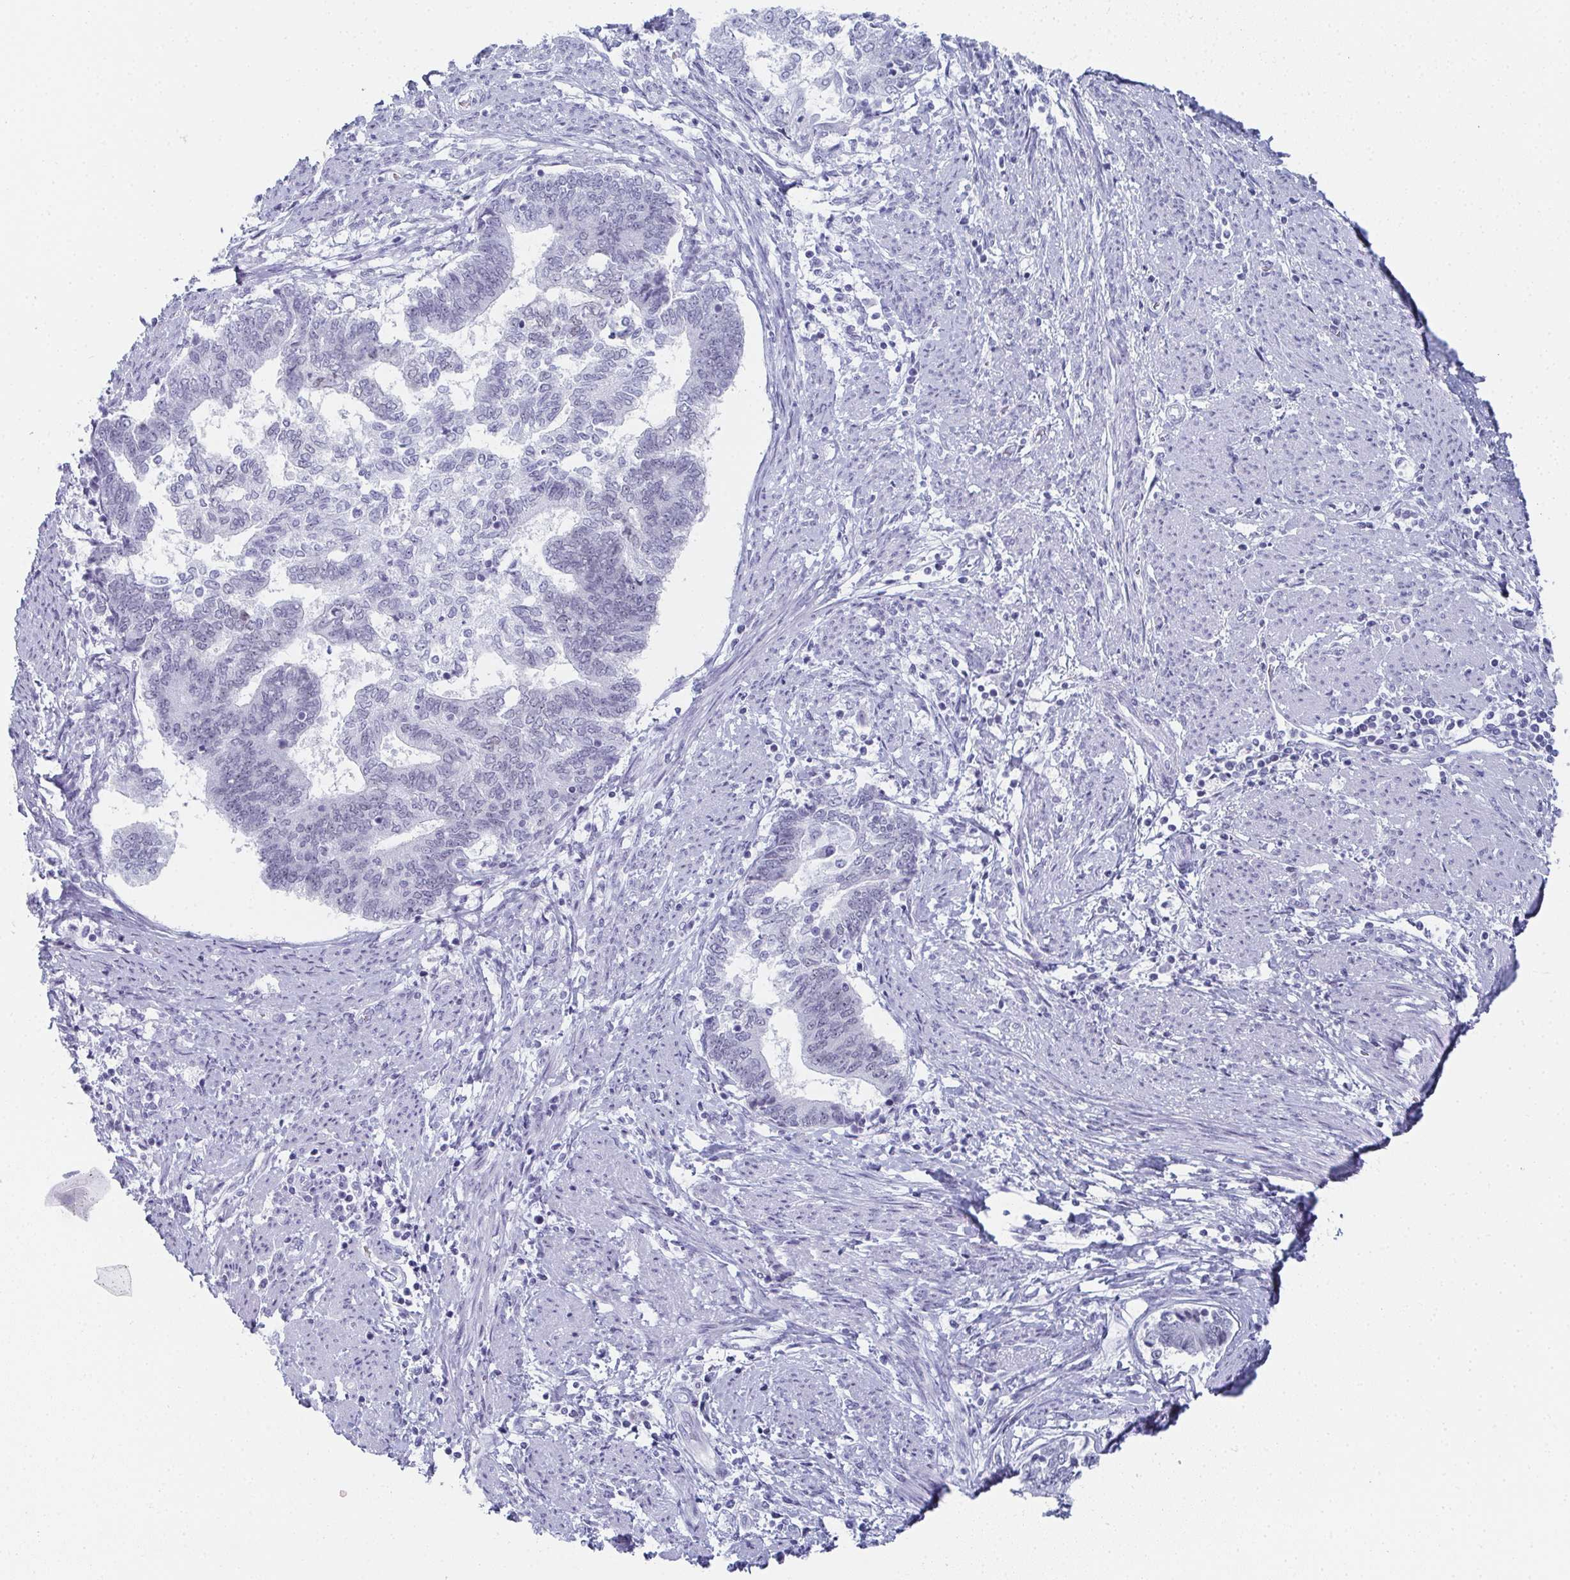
{"staining": {"intensity": "negative", "quantity": "none", "location": "none"}, "tissue": "endometrial cancer", "cell_type": "Tumor cells", "image_type": "cancer", "snomed": [{"axis": "morphology", "description": "Adenocarcinoma, NOS"}, {"axis": "topography", "description": "Endometrium"}], "caption": "Tumor cells show no significant protein staining in adenocarcinoma (endometrial). Brightfield microscopy of IHC stained with DAB (brown) and hematoxylin (blue), captured at high magnification.", "gene": "PYCR3", "patient": {"sex": "female", "age": 65}}